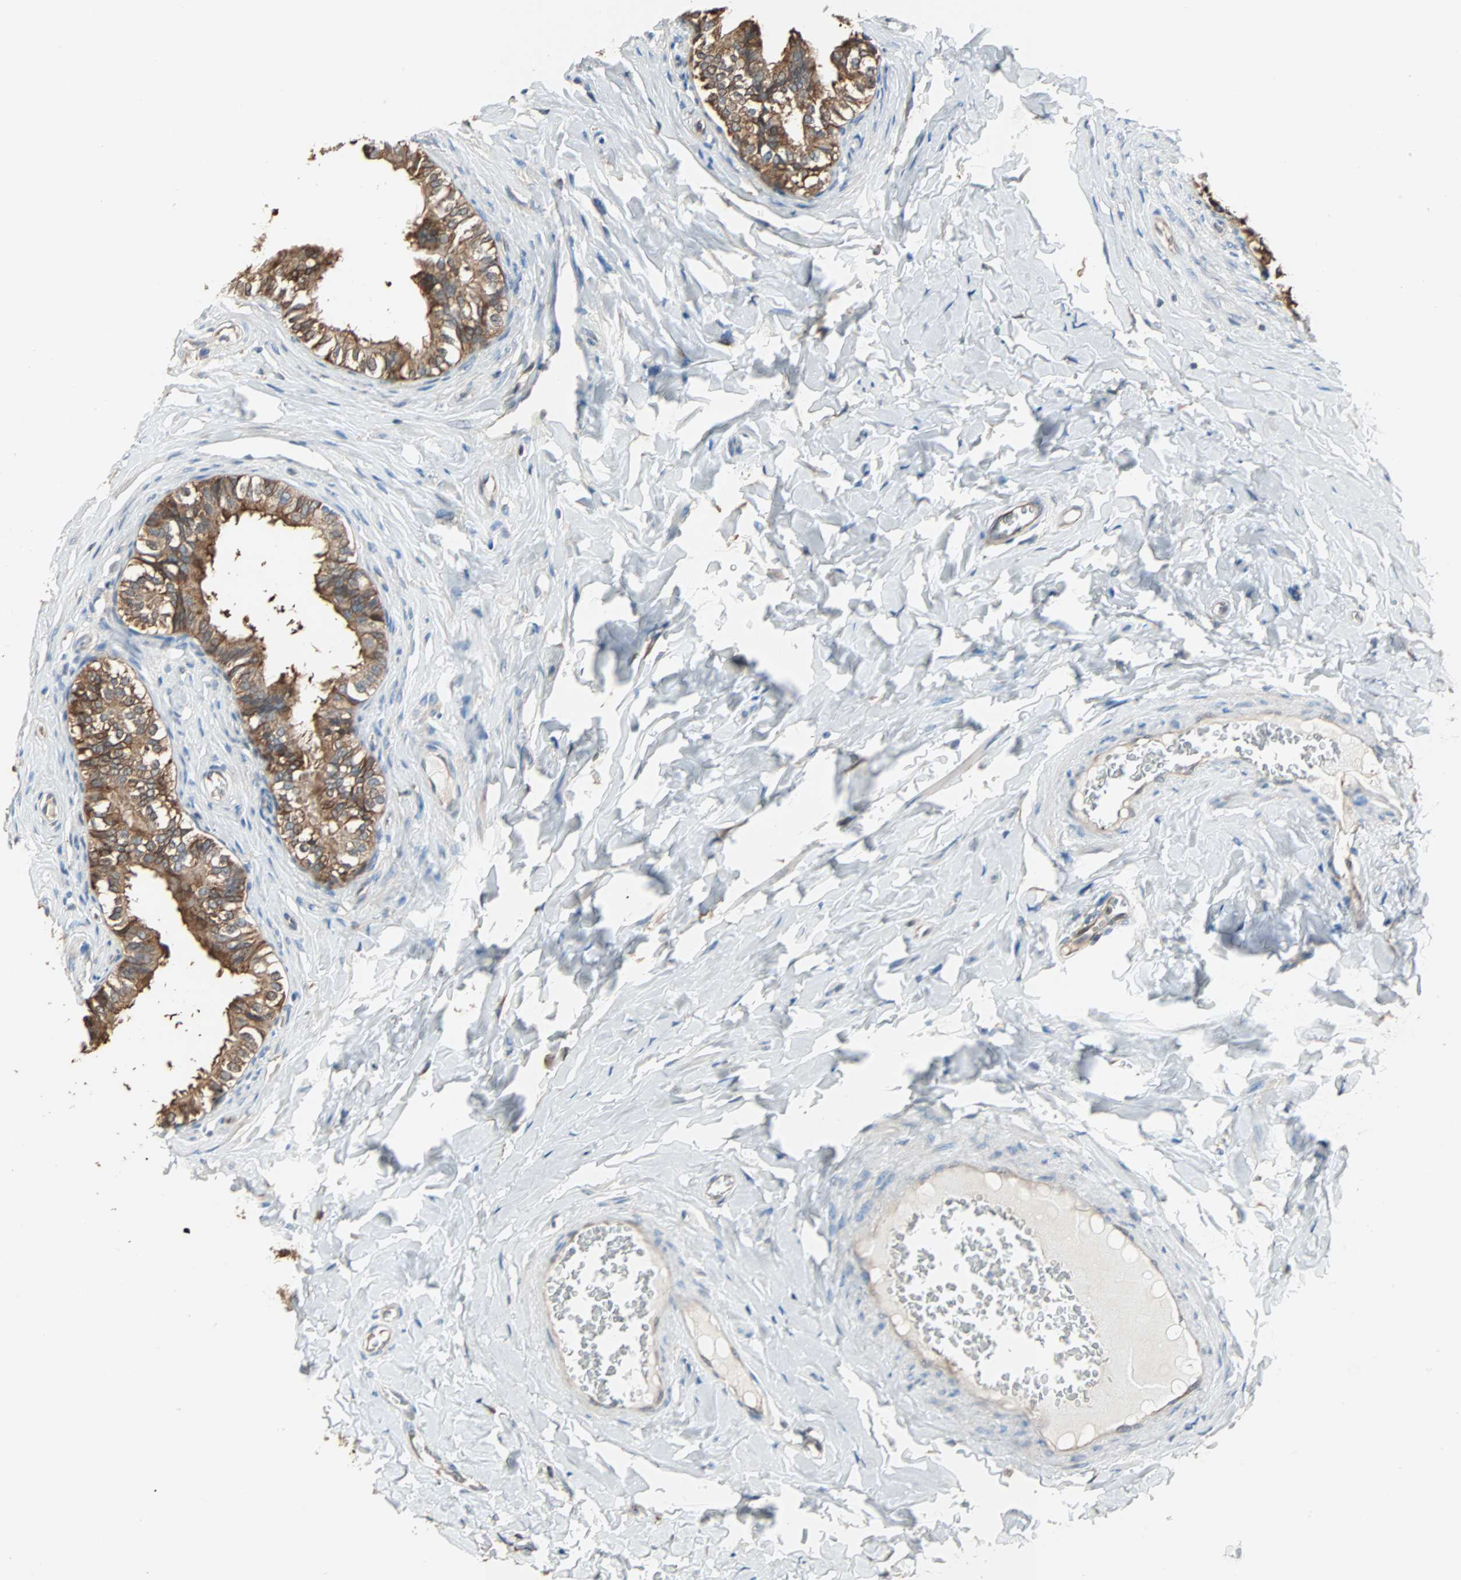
{"staining": {"intensity": "moderate", "quantity": ">75%", "location": "cytoplasmic/membranous"}, "tissue": "epididymis", "cell_type": "Glandular cells", "image_type": "normal", "snomed": [{"axis": "morphology", "description": "Normal tissue, NOS"}, {"axis": "topography", "description": "Soft tissue"}, {"axis": "topography", "description": "Epididymis"}], "caption": "Immunohistochemistry (DAB) staining of normal epididymis displays moderate cytoplasmic/membranous protein positivity in about >75% of glandular cells.", "gene": "PRDX1", "patient": {"sex": "male", "age": 26}}